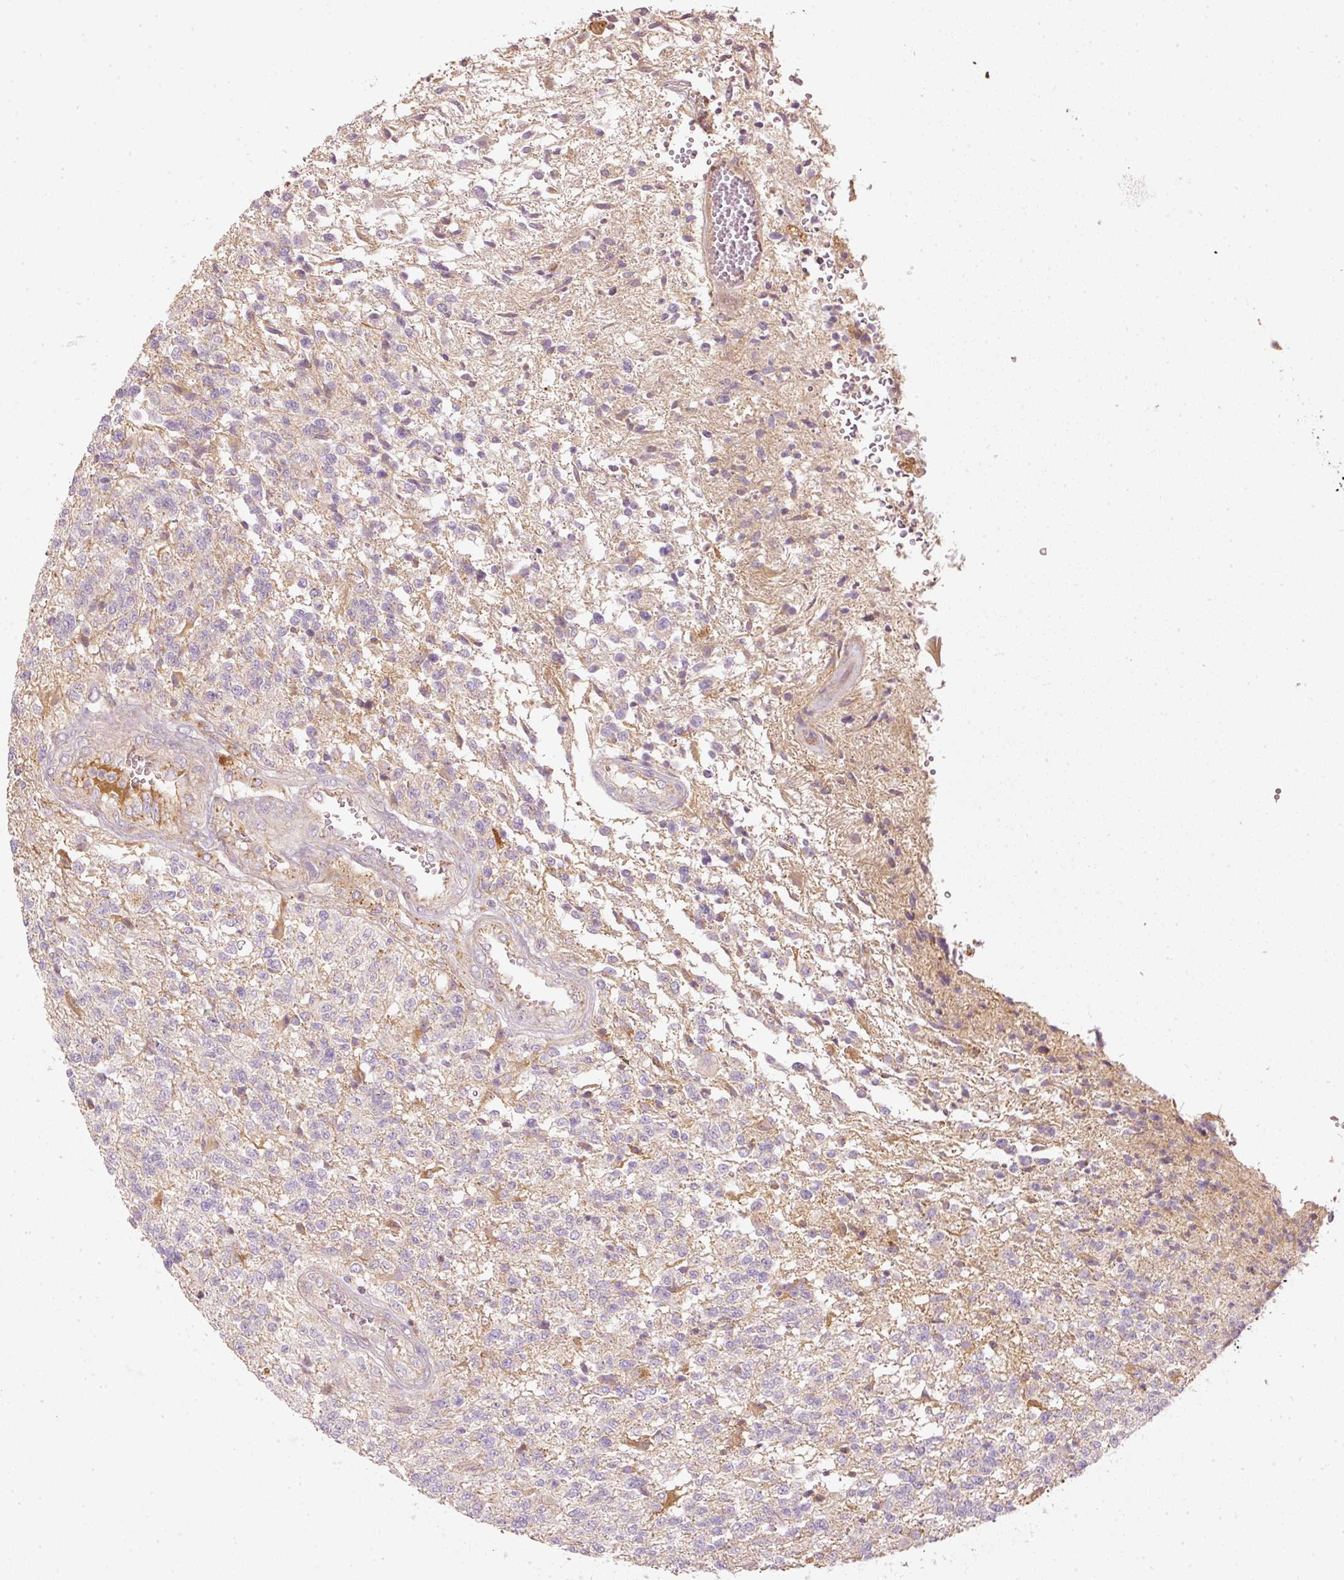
{"staining": {"intensity": "negative", "quantity": "none", "location": "none"}, "tissue": "glioma", "cell_type": "Tumor cells", "image_type": "cancer", "snomed": [{"axis": "morphology", "description": "Glioma, malignant, High grade"}, {"axis": "topography", "description": "Brain"}], "caption": "This is an immunohistochemistry photomicrograph of human glioma. There is no positivity in tumor cells.", "gene": "SERPING1", "patient": {"sex": "male", "age": 56}}